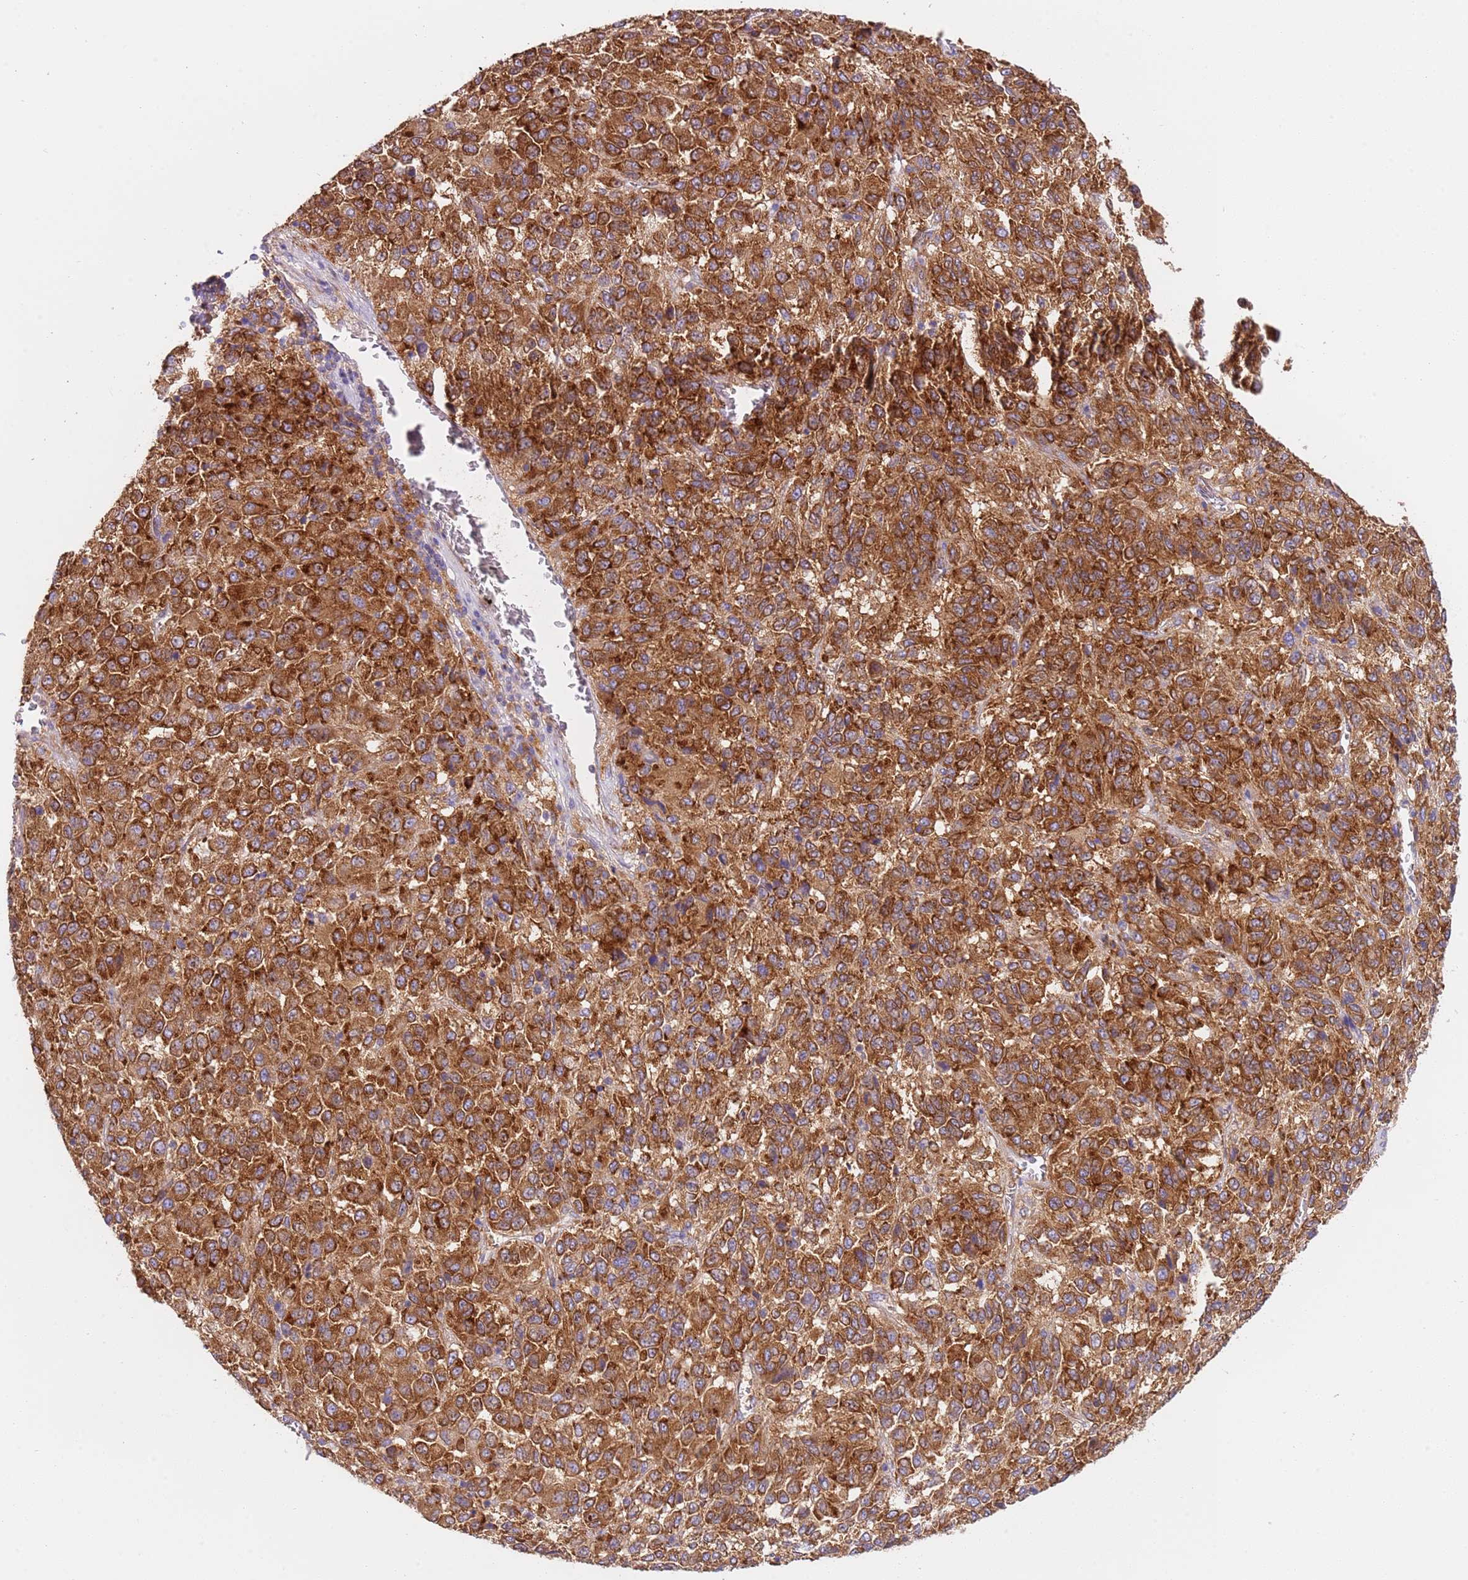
{"staining": {"intensity": "strong", "quantity": ">75%", "location": "cytoplasmic/membranous"}, "tissue": "melanoma", "cell_type": "Tumor cells", "image_type": "cancer", "snomed": [{"axis": "morphology", "description": "Malignant melanoma, Metastatic site"}, {"axis": "topography", "description": "Lung"}], "caption": "This histopathology image demonstrates immunohistochemistry (IHC) staining of melanoma, with high strong cytoplasmic/membranous expression in about >75% of tumor cells.", "gene": "VARS1", "patient": {"sex": "male", "age": 64}}